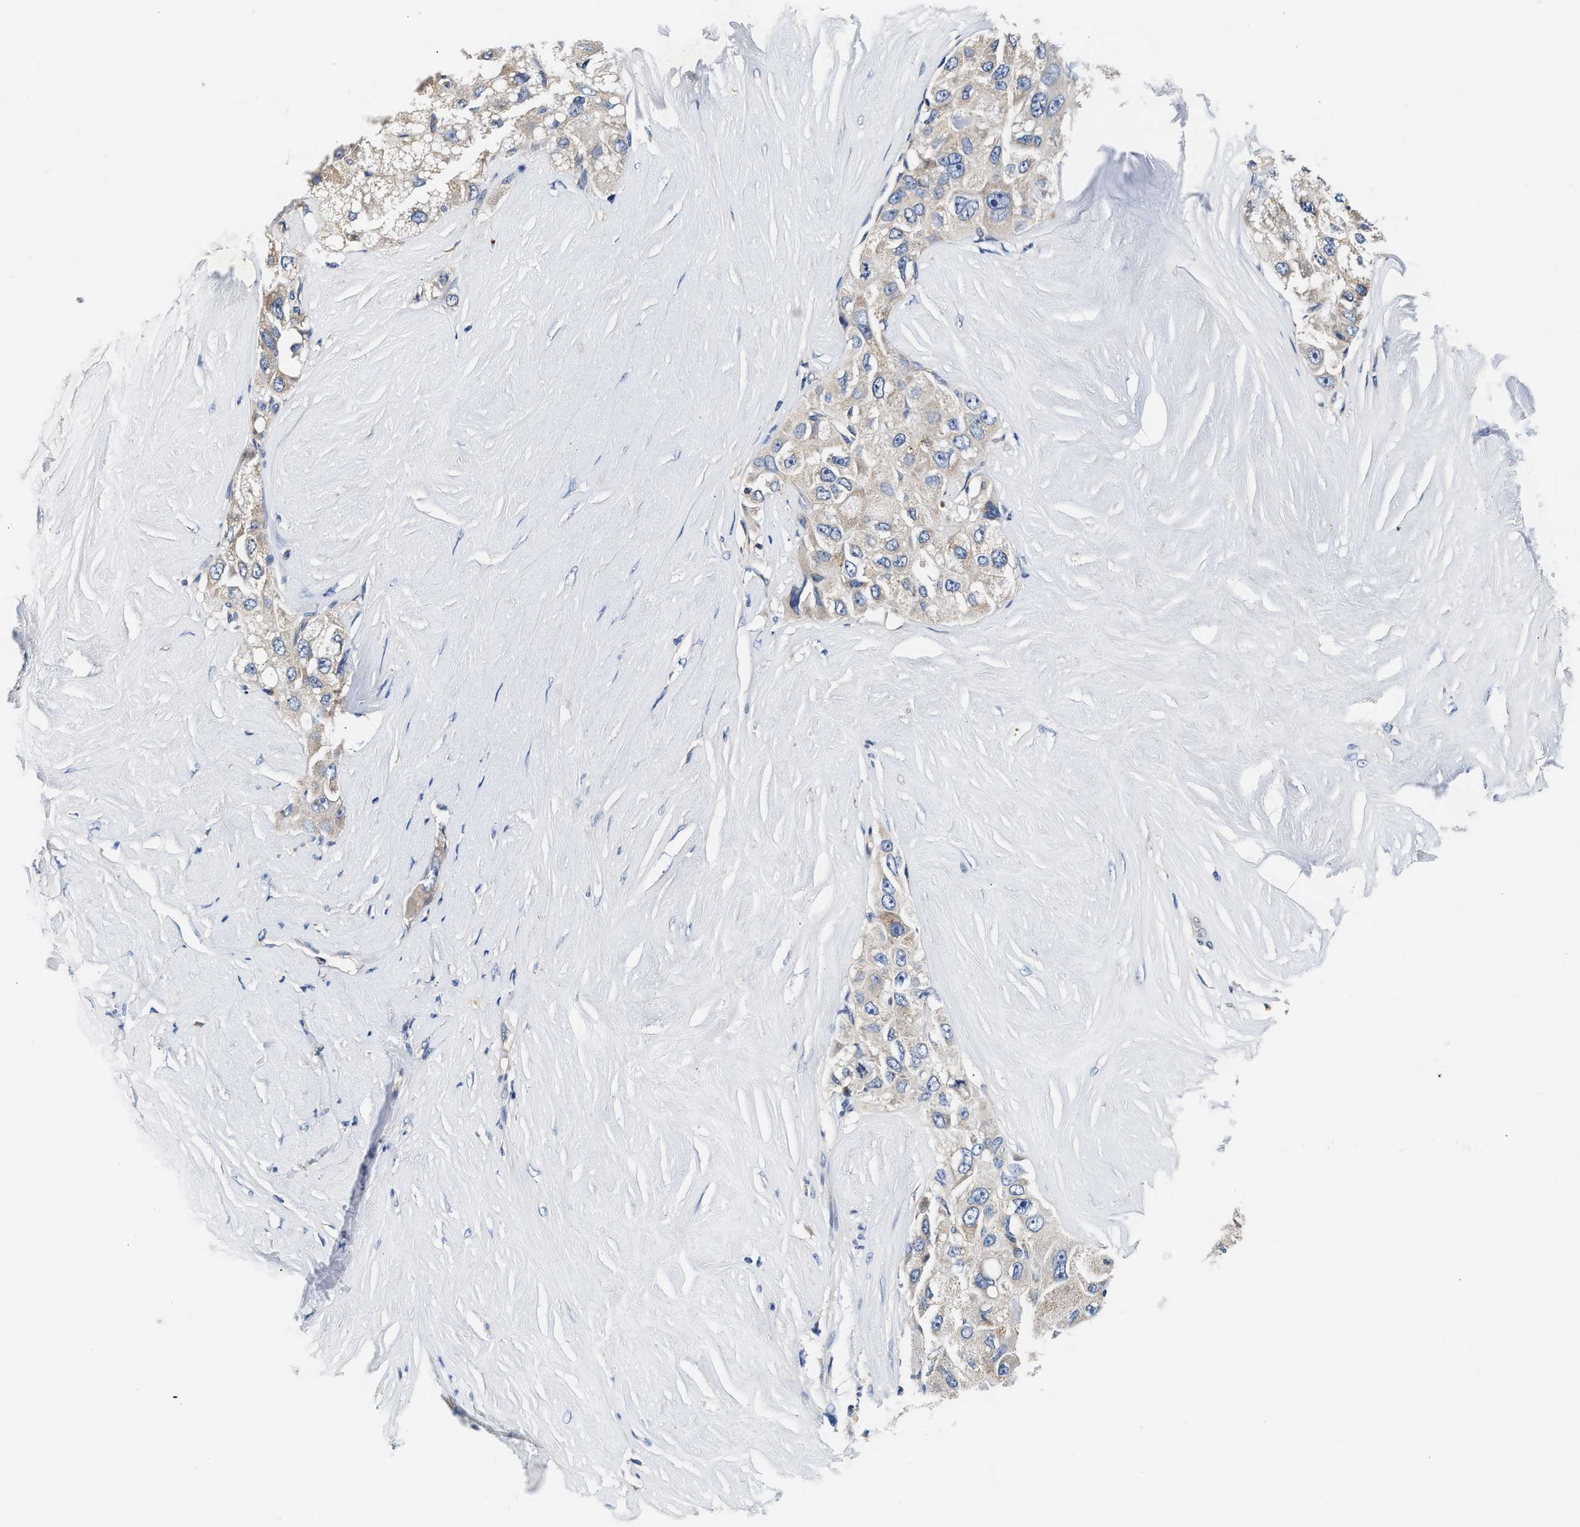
{"staining": {"intensity": "weak", "quantity": "25%-75%", "location": "cytoplasmic/membranous"}, "tissue": "liver cancer", "cell_type": "Tumor cells", "image_type": "cancer", "snomed": [{"axis": "morphology", "description": "Carcinoma, Hepatocellular, NOS"}, {"axis": "topography", "description": "Liver"}], "caption": "There is low levels of weak cytoplasmic/membranous staining in tumor cells of hepatocellular carcinoma (liver), as demonstrated by immunohistochemical staining (brown color).", "gene": "FAM185A", "patient": {"sex": "male", "age": 80}}